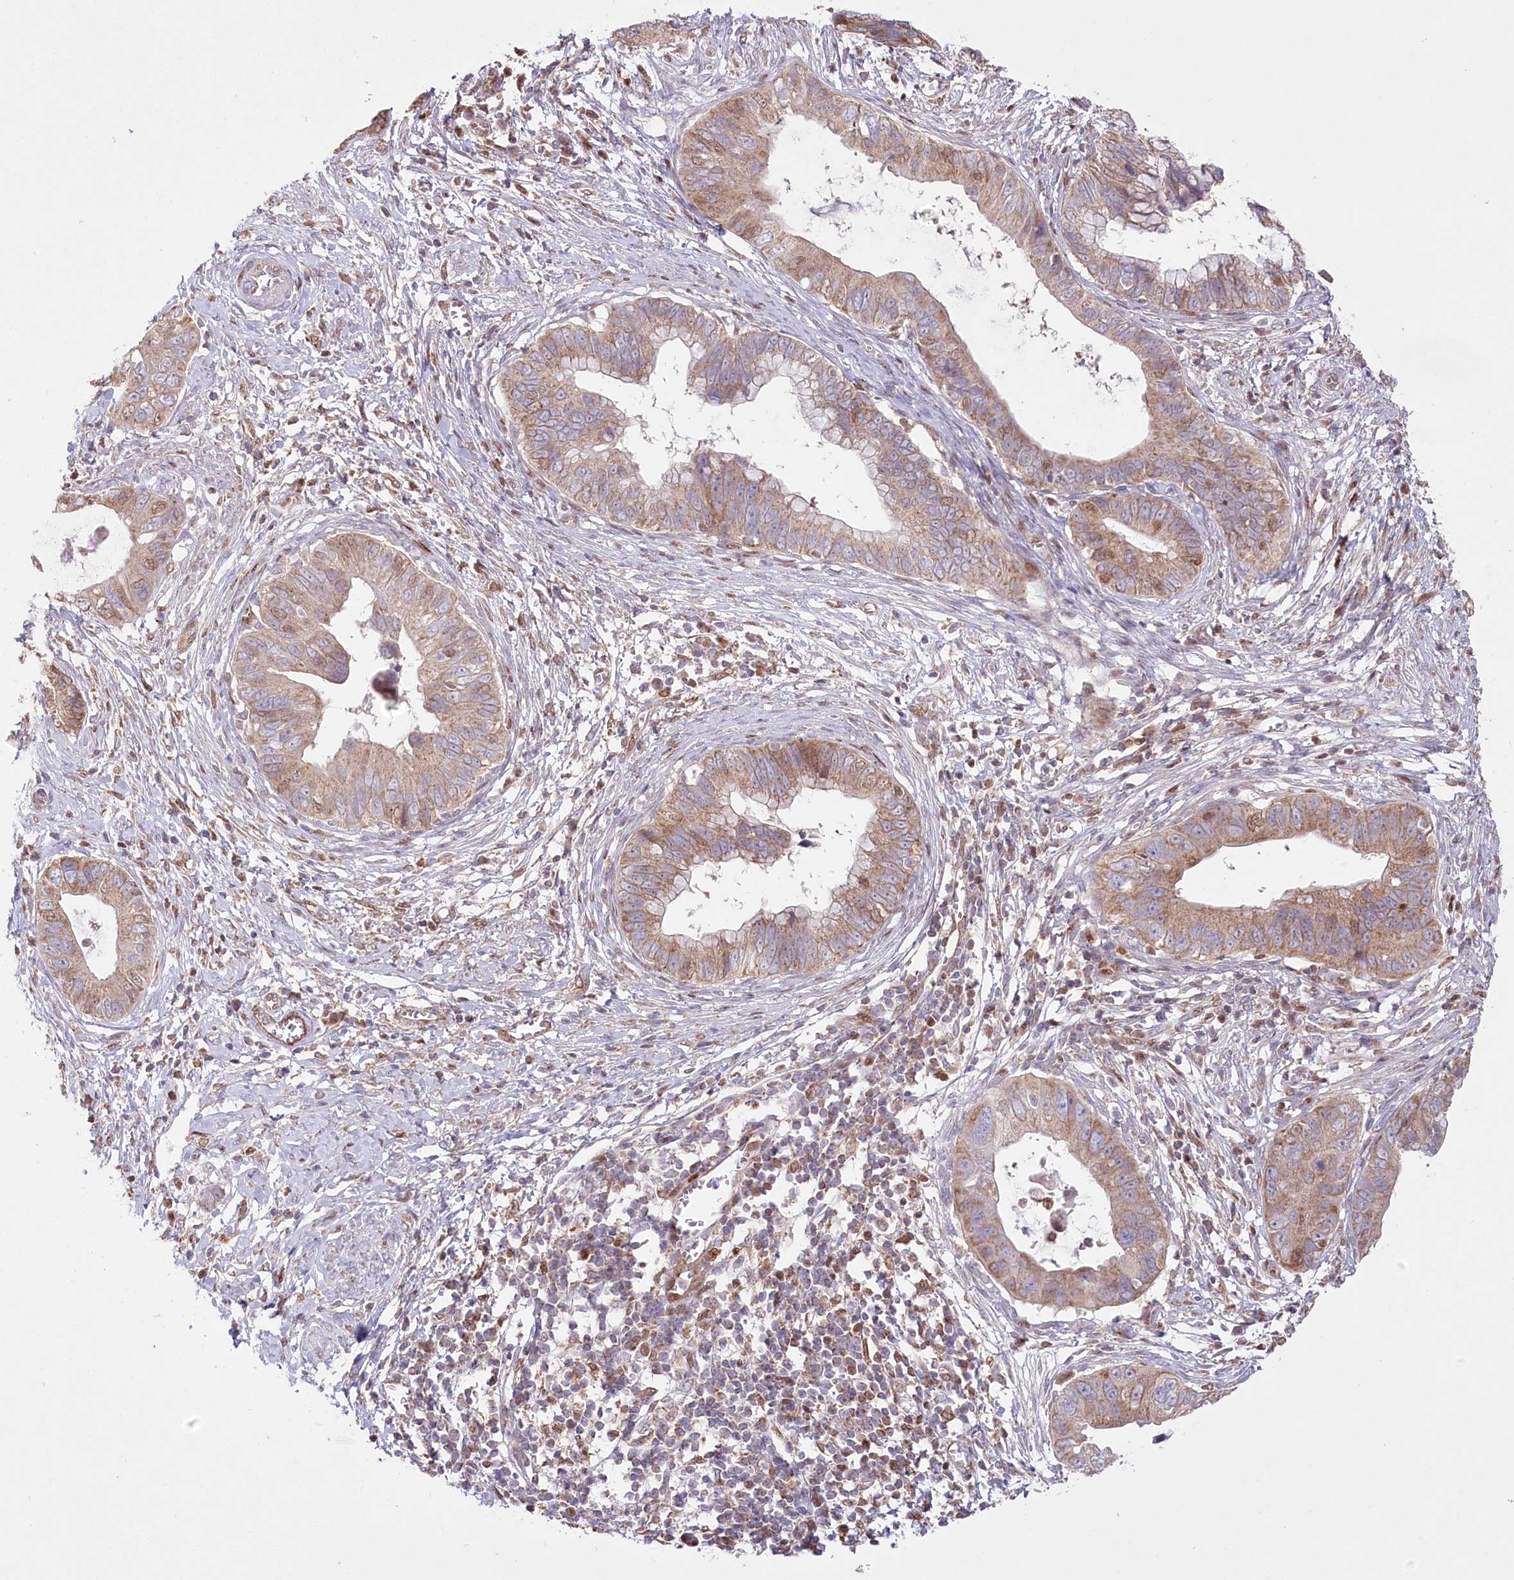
{"staining": {"intensity": "moderate", "quantity": "25%-75%", "location": "cytoplasmic/membranous,nuclear"}, "tissue": "cervical cancer", "cell_type": "Tumor cells", "image_type": "cancer", "snomed": [{"axis": "morphology", "description": "Adenocarcinoma, NOS"}, {"axis": "topography", "description": "Cervix"}], "caption": "The immunohistochemical stain labels moderate cytoplasmic/membranous and nuclear staining in tumor cells of cervical cancer (adenocarcinoma) tissue. The protein of interest is shown in brown color, while the nuclei are stained blue.", "gene": "PYURF", "patient": {"sex": "female", "age": 44}}